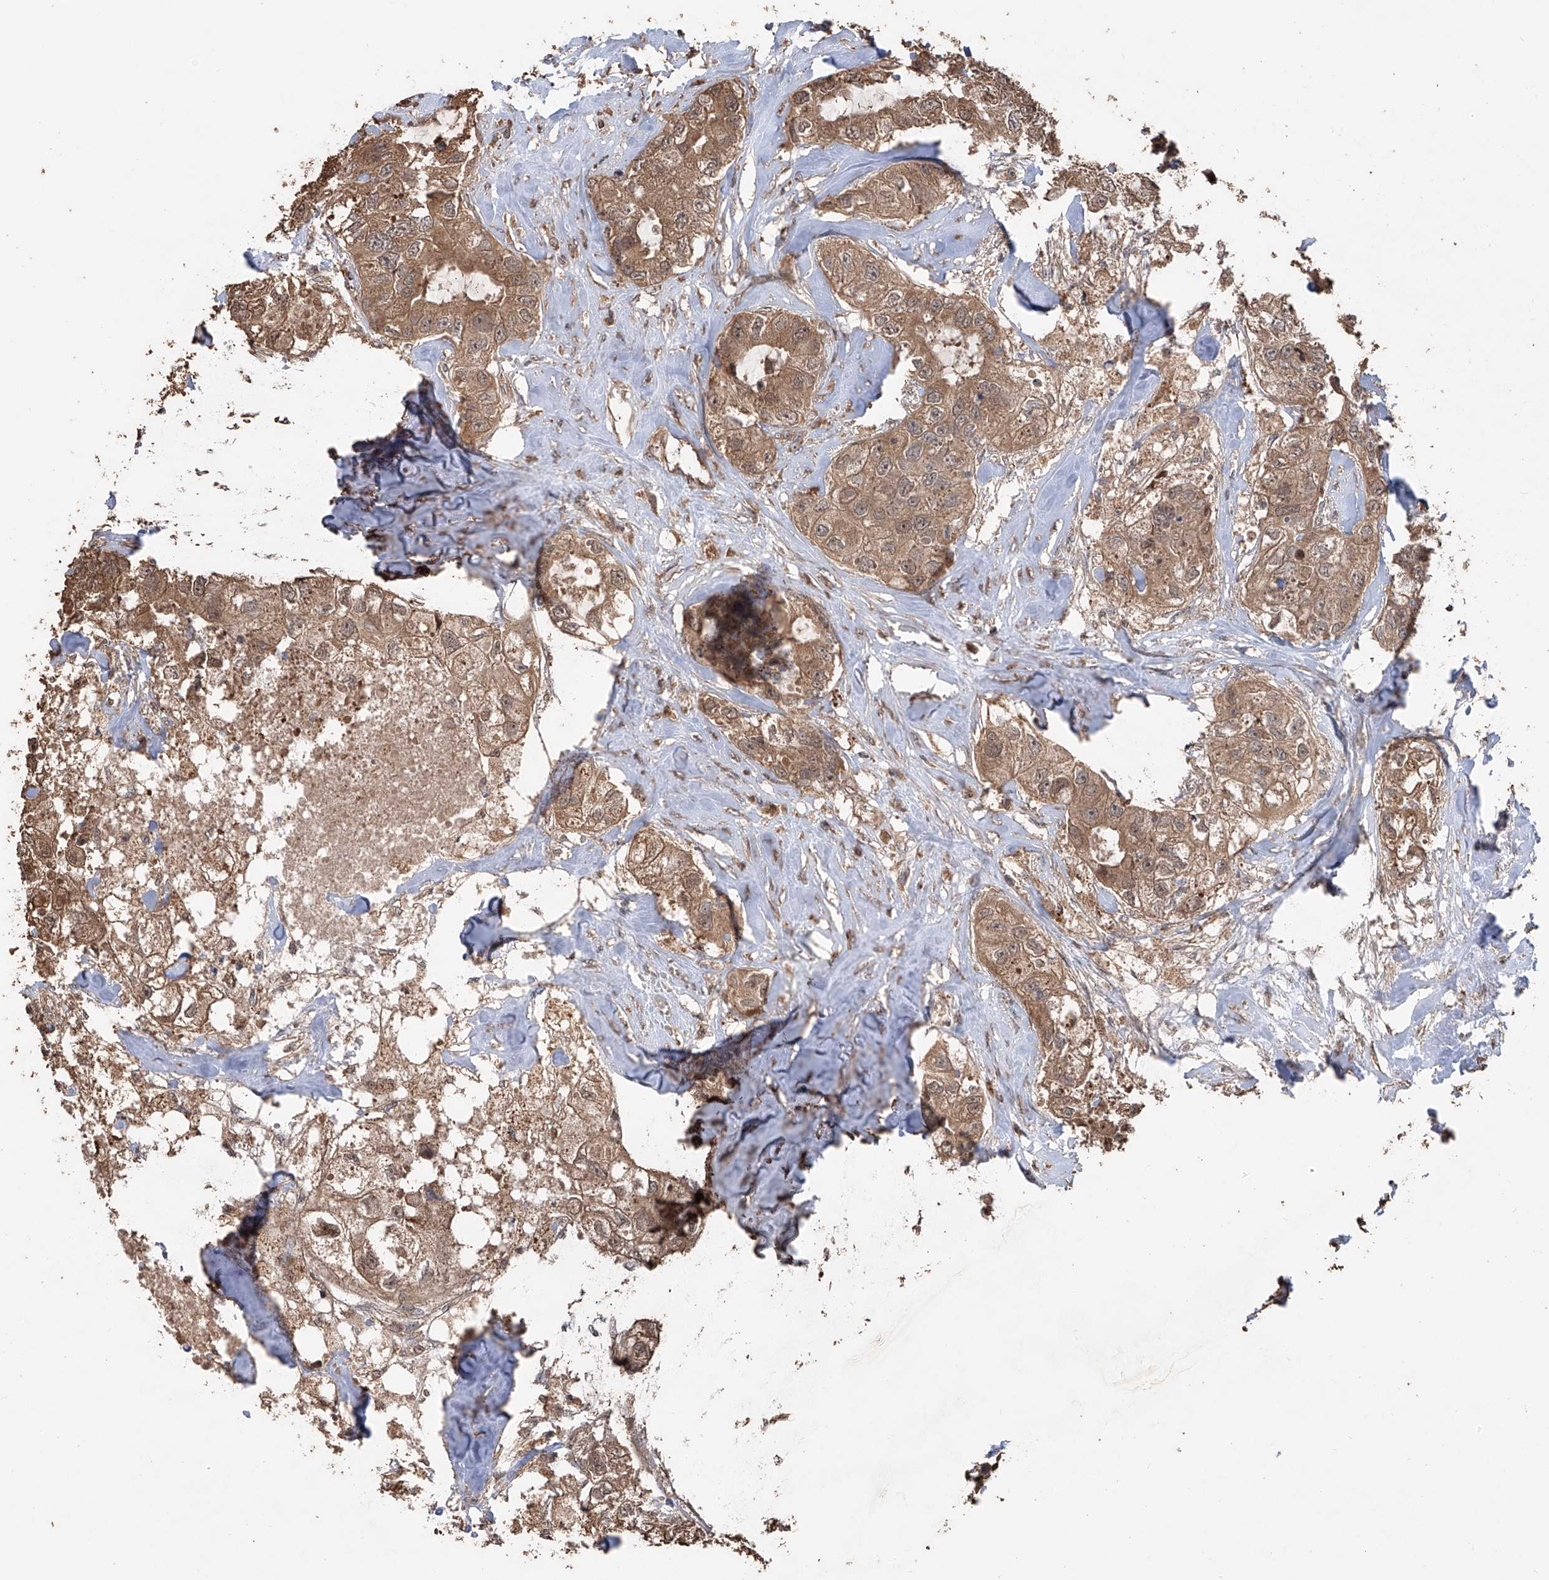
{"staining": {"intensity": "moderate", "quantity": ">75%", "location": "cytoplasmic/membranous,nuclear"}, "tissue": "breast cancer", "cell_type": "Tumor cells", "image_type": "cancer", "snomed": [{"axis": "morphology", "description": "Duct carcinoma"}, {"axis": "topography", "description": "Breast"}], "caption": "This is an image of immunohistochemistry staining of breast cancer (infiltrating ductal carcinoma), which shows moderate positivity in the cytoplasmic/membranous and nuclear of tumor cells.", "gene": "FAM135A", "patient": {"sex": "female", "age": 62}}